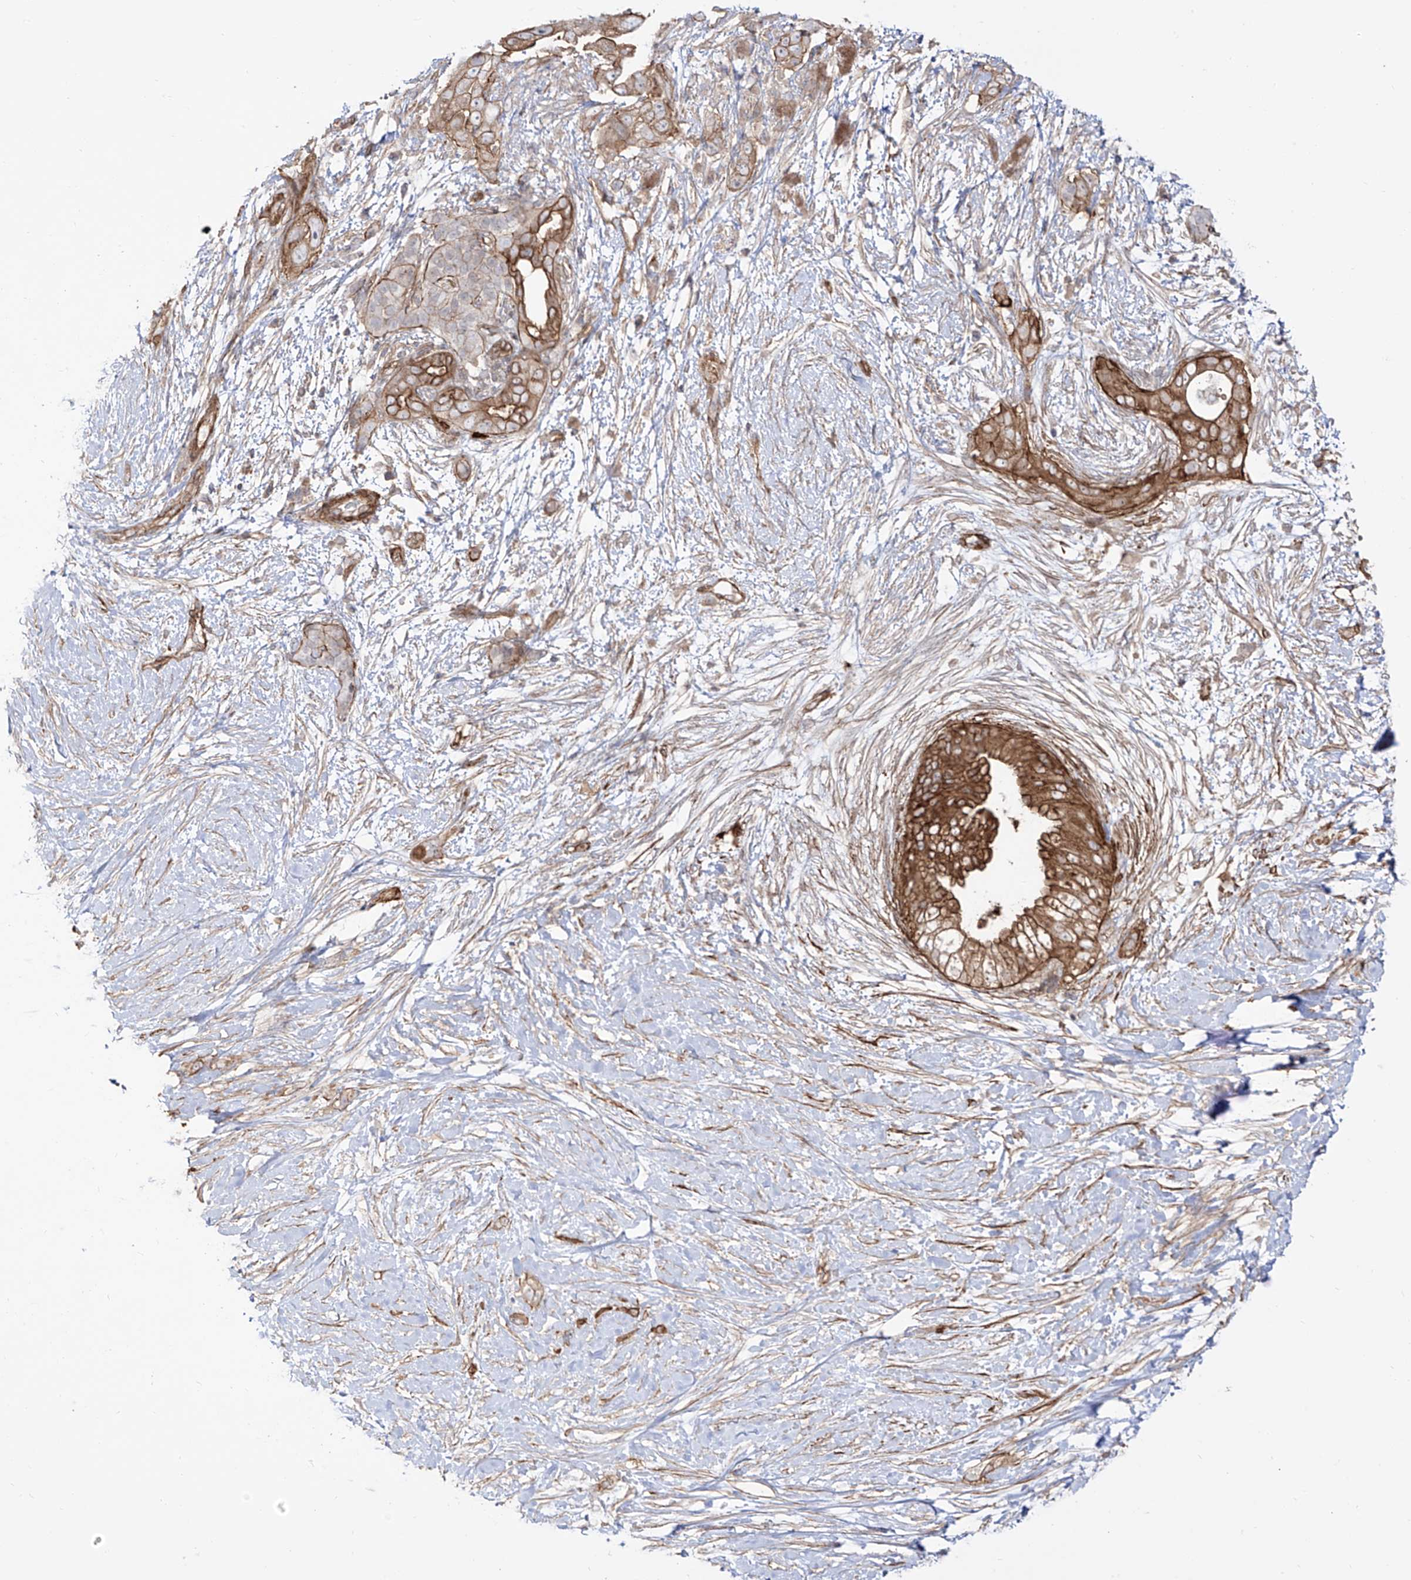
{"staining": {"intensity": "strong", "quantity": "25%-75%", "location": "cytoplasmic/membranous"}, "tissue": "pancreatic cancer", "cell_type": "Tumor cells", "image_type": "cancer", "snomed": [{"axis": "morphology", "description": "Adenocarcinoma, NOS"}, {"axis": "topography", "description": "Pancreas"}], "caption": "The photomicrograph displays immunohistochemical staining of adenocarcinoma (pancreatic). There is strong cytoplasmic/membranous positivity is appreciated in about 25%-75% of tumor cells.", "gene": "ZNF180", "patient": {"sex": "male", "age": 53}}